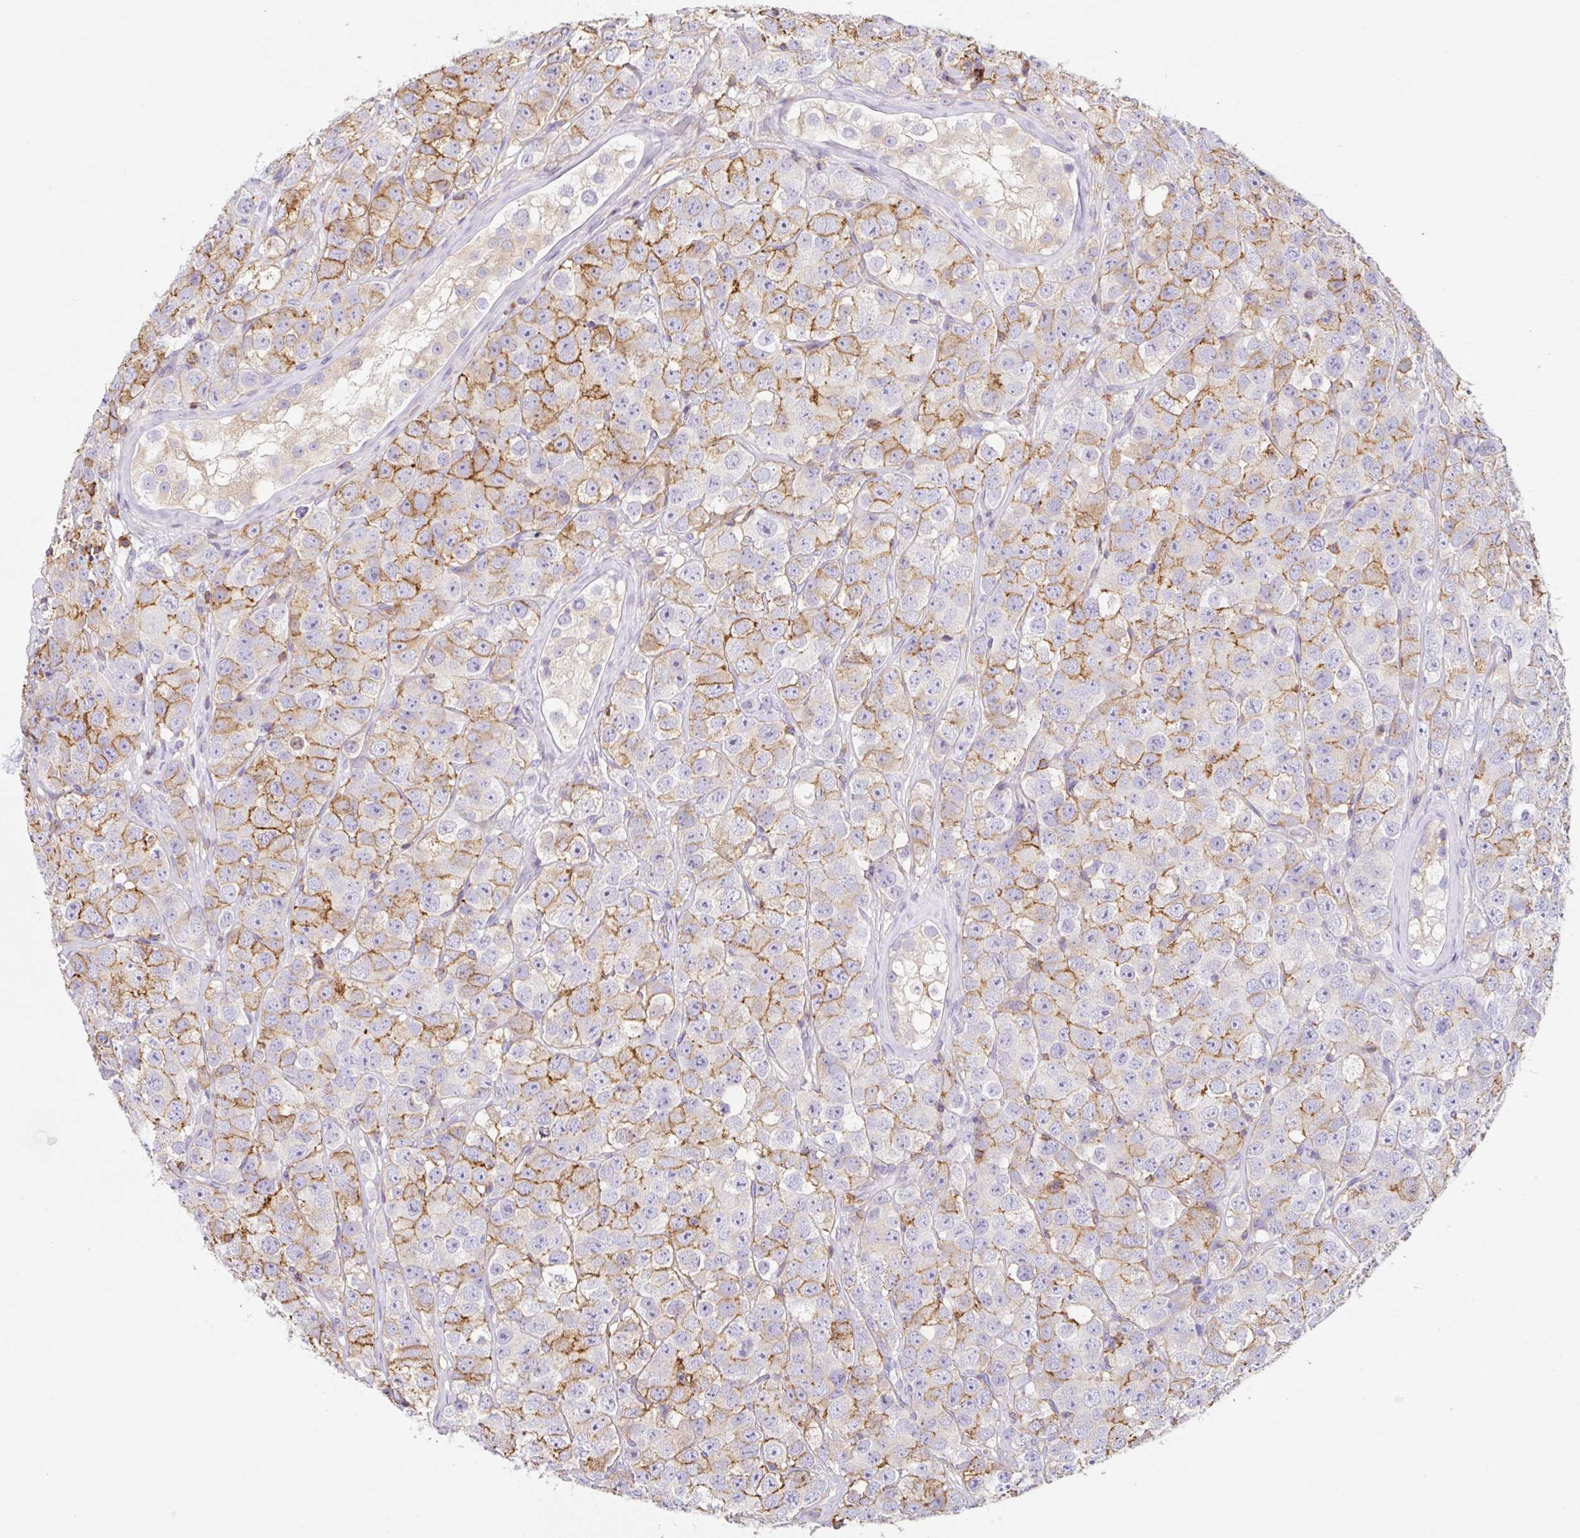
{"staining": {"intensity": "moderate", "quantity": "25%-75%", "location": "cytoplasmic/membranous"}, "tissue": "testis cancer", "cell_type": "Tumor cells", "image_type": "cancer", "snomed": [{"axis": "morphology", "description": "Seminoma, NOS"}, {"axis": "topography", "description": "Testis"}], "caption": "Immunohistochemical staining of seminoma (testis) exhibits medium levels of moderate cytoplasmic/membranous protein expression in approximately 25%-75% of tumor cells.", "gene": "MTTP", "patient": {"sex": "male", "age": 28}}